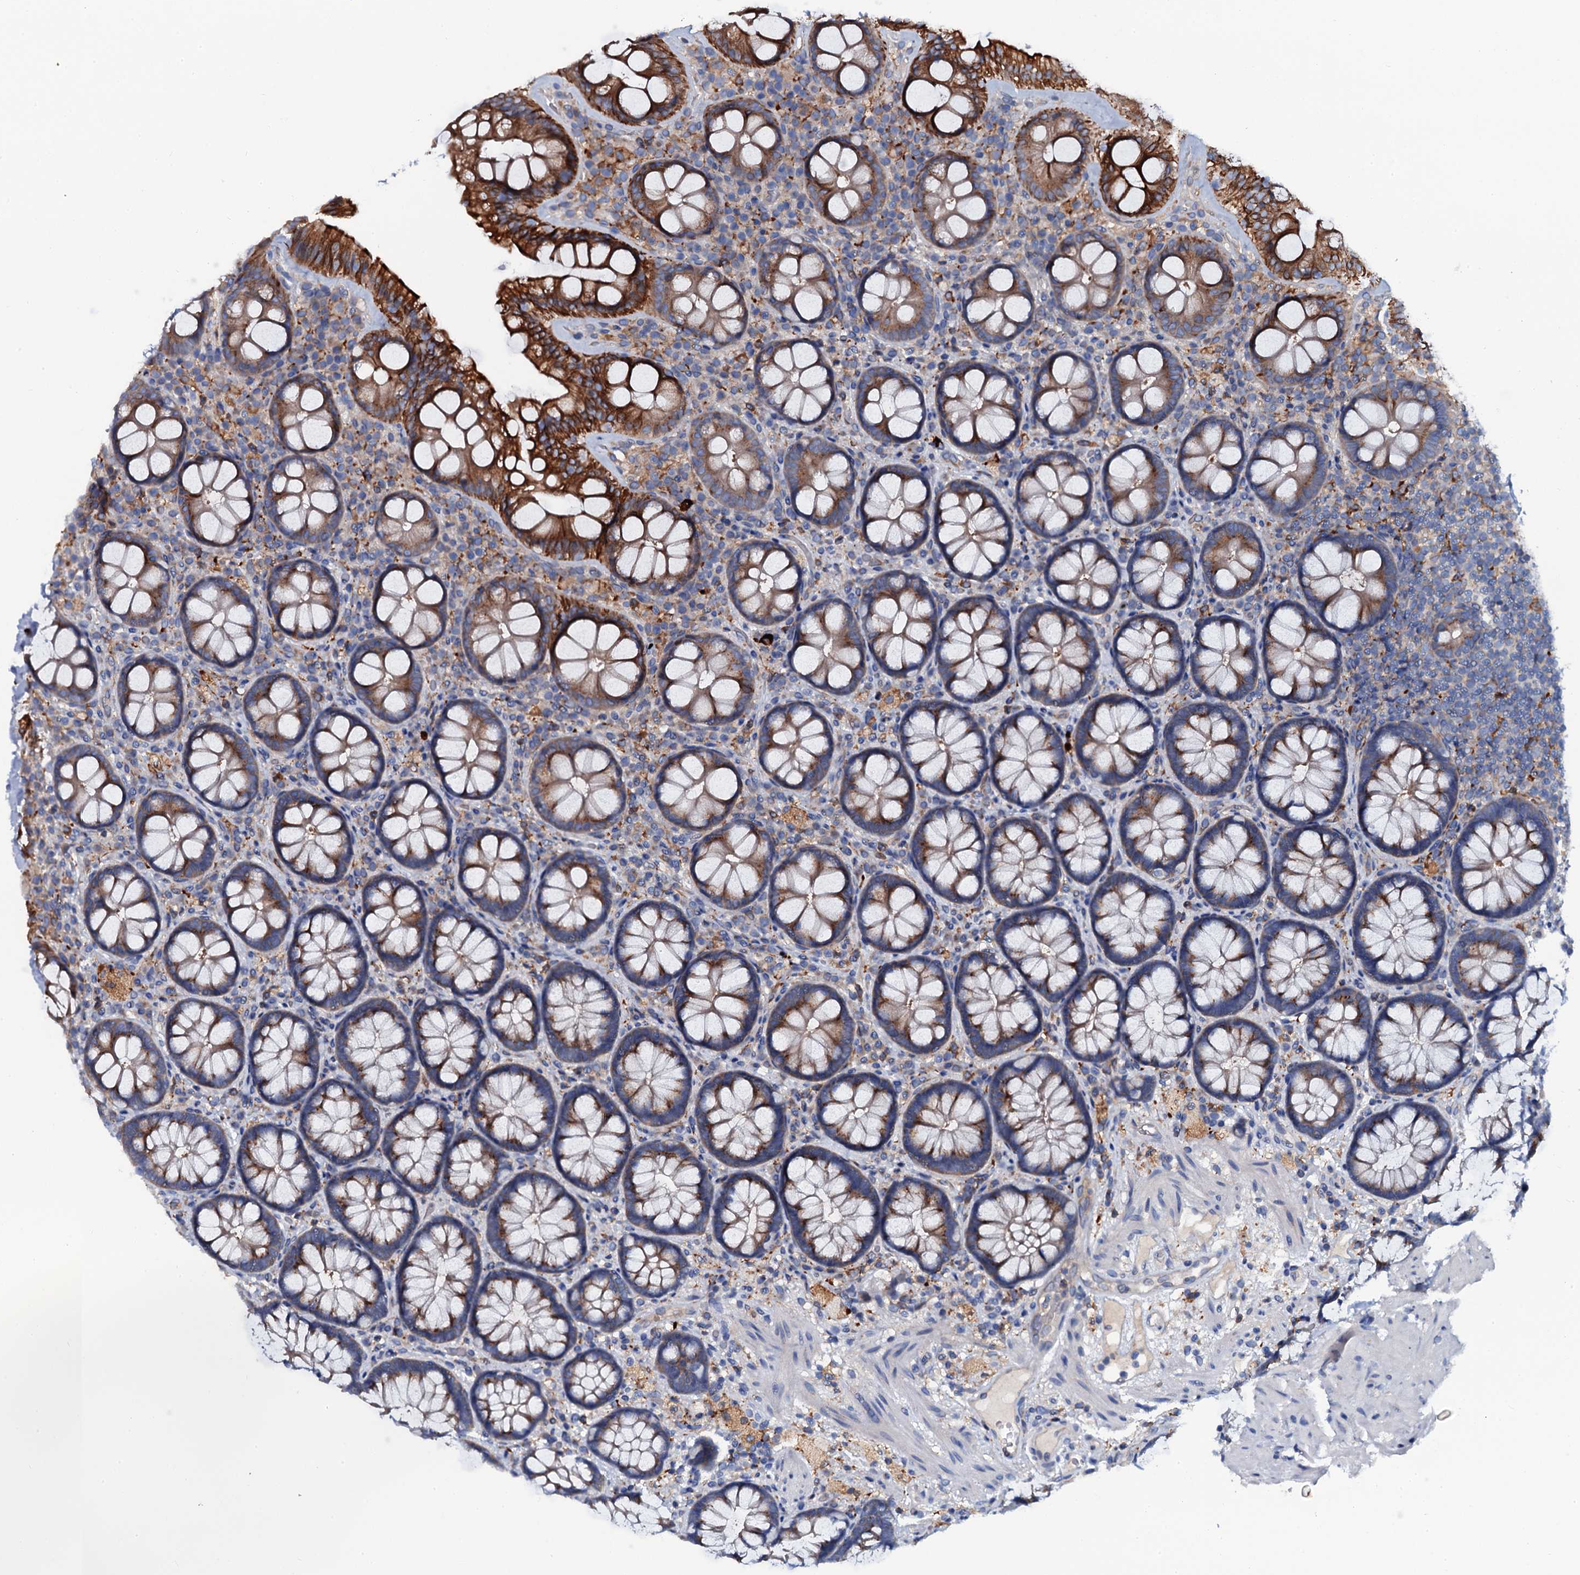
{"staining": {"intensity": "strong", "quantity": "25%-75%", "location": "cytoplasmic/membranous"}, "tissue": "rectum", "cell_type": "Glandular cells", "image_type": "normal", "snomed": [{"axis": "morphology", "description": "Normal tissue, NOS"}, {"axis": "topography", "description": "Rectum"}], "caption": "Immunohistochemical staining of unremarkable human rectum reveals strong cytoplasmic/membranous protein expression in approximately 25%-75% of glandular cells.", "gene": "OTOL1", "patient": {"sex": "male", "age": 83}}